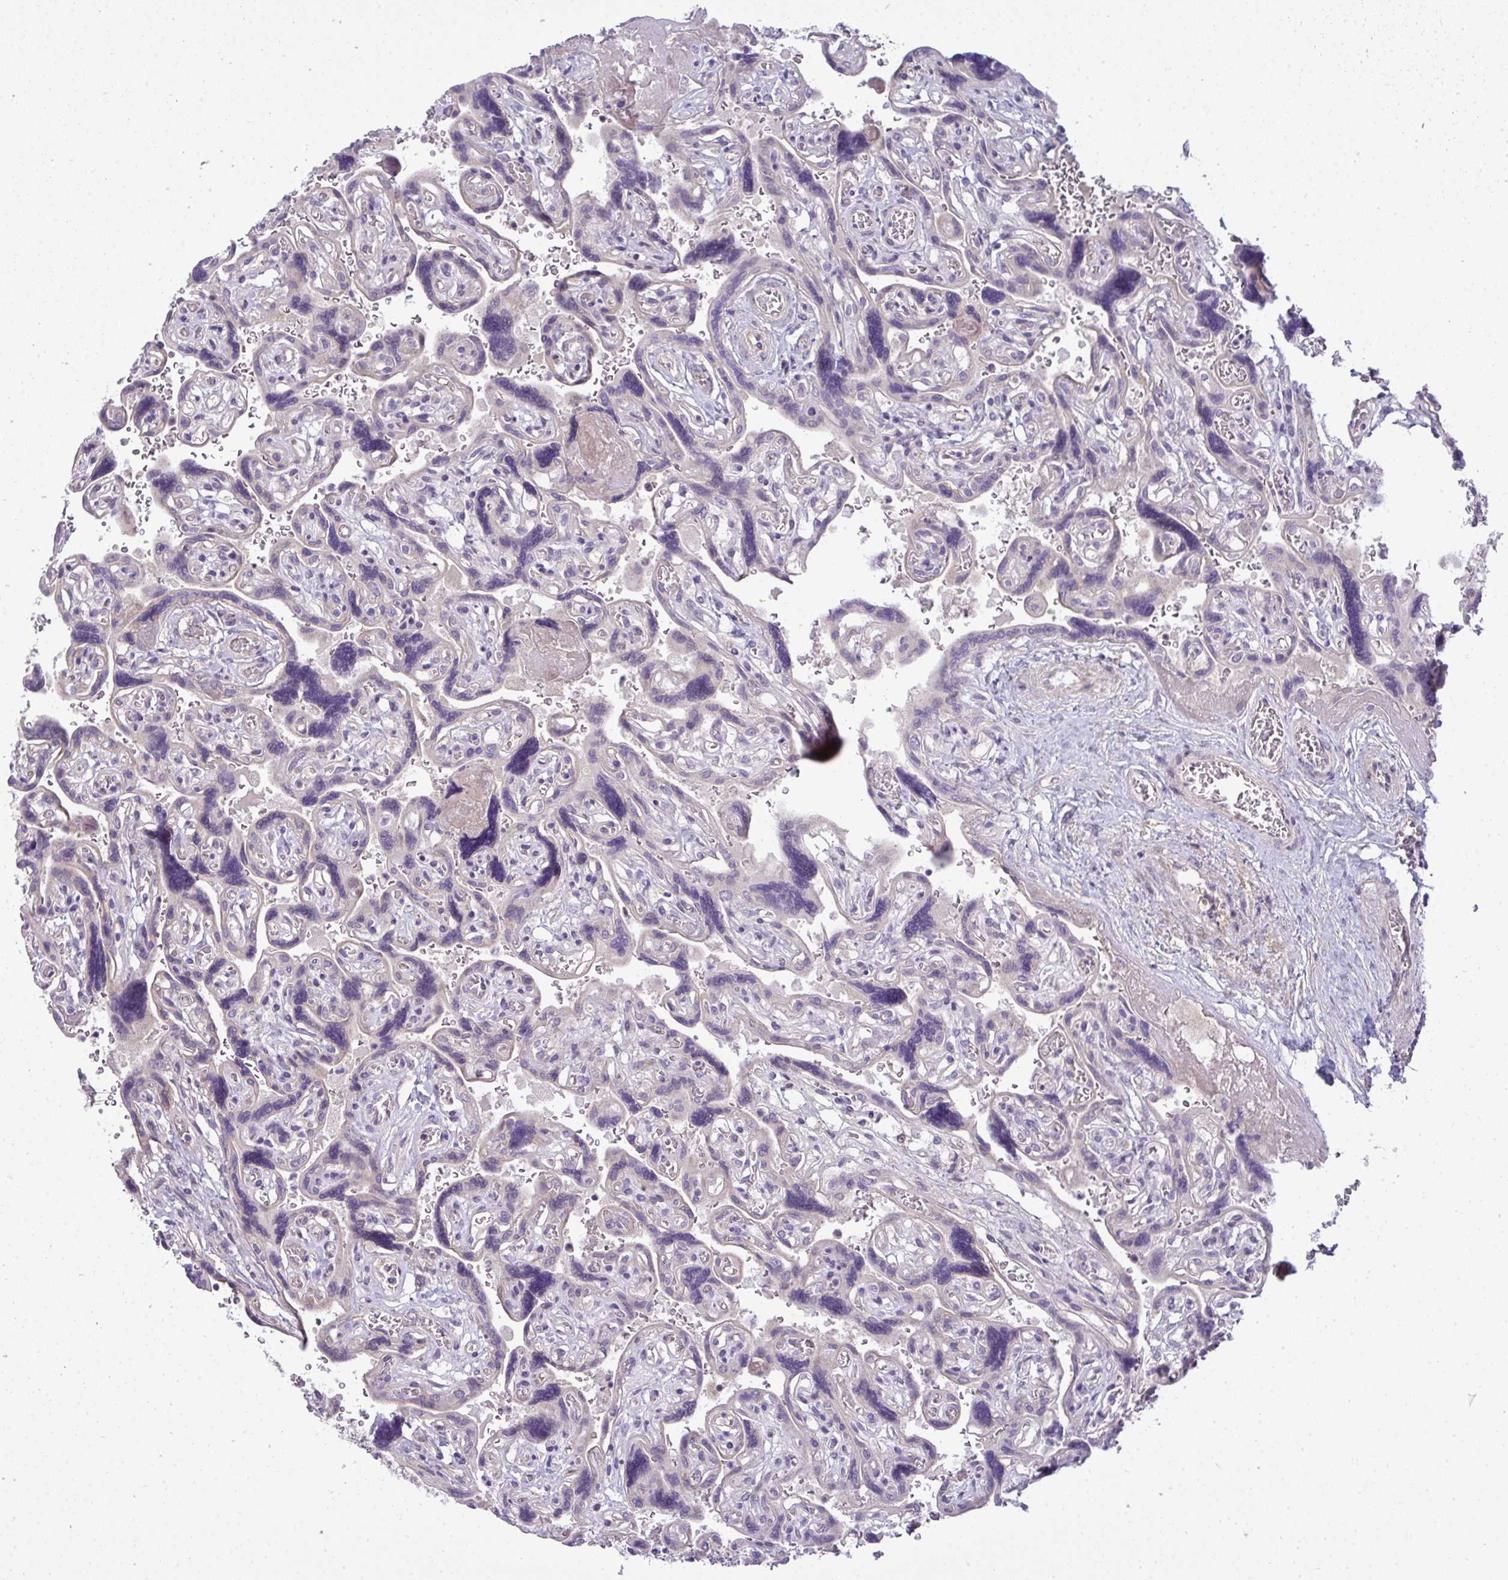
{"staining": {"intensity": "weak", "quantity": "25%-75%", "location": "nuclear"}, "tissue": "placenta", "cell_type": "Decidual cells", "image_type": "normal", "snomed": [{"axis": "morphology", "description": "Normal tissue, NOS"}, {"axis": "topography", "description": "Placenta"}], "caption": "Immunohistochemistry of benign human placenta displays low levels of weak nuclear expression in about 25%-75% of decidual cells. The staining was performed using DAB to visualize the protein expression in brown, while the nuclei were stained in blue with hematoxylin (Magnification: 20x).", "gene": "NT5C1A", "patient": {"sex": "female", "age": 32}}